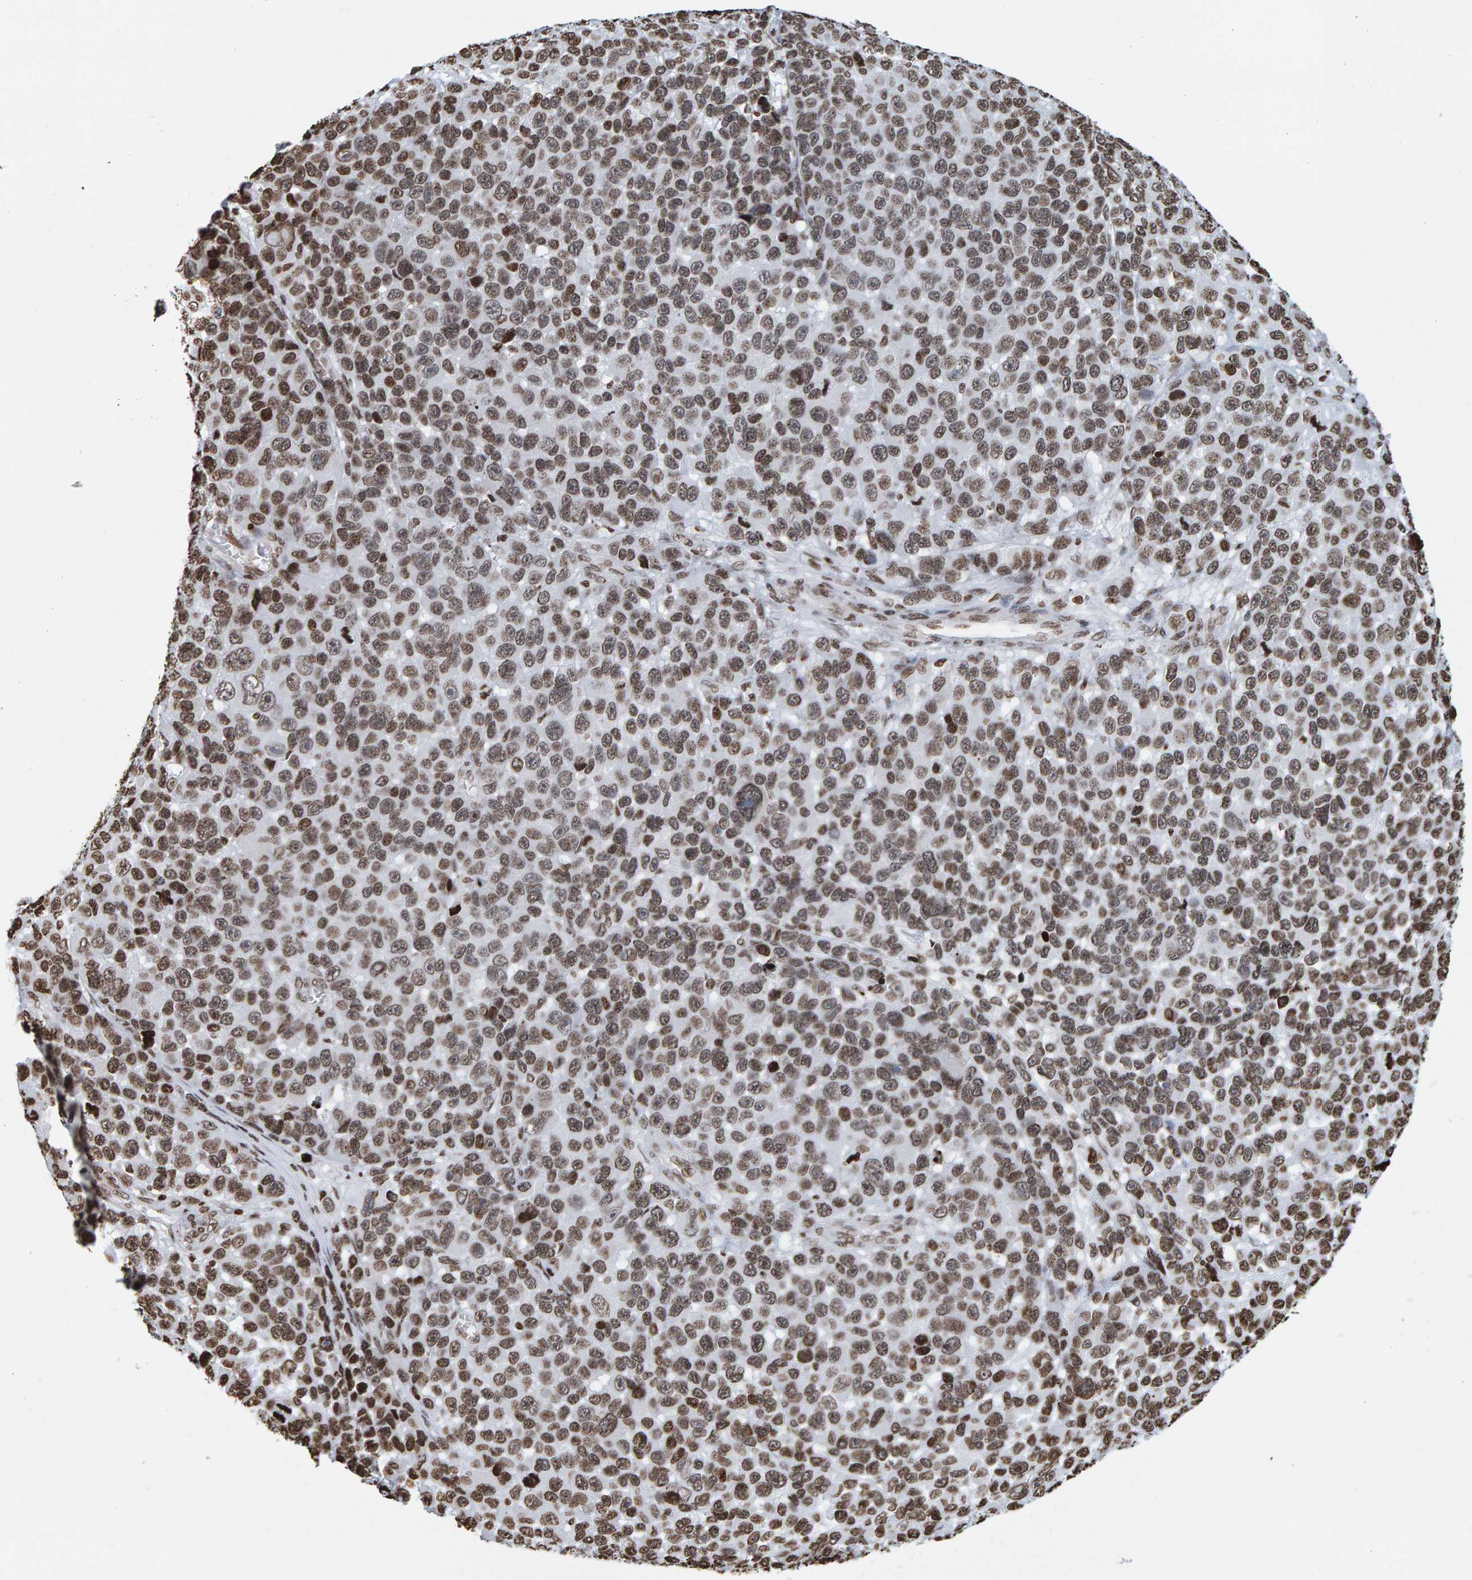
{"staining": {"intensity": "moderate", "quantity": ">75%", "location": "cytoplasmic/membranous,nuclear"}, "tissue": "melanoma", "cell_type": "Tumor cells", "image_type": "cancer", "snomed": [{"axis": "morphology", "description": "Malignant melanoma, NOS"}, {"axis": "topography", "description": "Skin"}], "caption": "Immunohistochemistry staining of melanoma, which demonstrates medium levels of moderate cytoplasmic/membranous and nuclear expression in about >75% of tumor cells indicating moderate cytoplasmic/membranous and nuclear protein staining. The staining was performed using DAB (3,3'-diaminobenzidine) (brown) for protein detection and nuclei were counterstained in hematoxylin (blue).", "gene": "BRF2", "patient": {"sex": "male", "age": 53}}